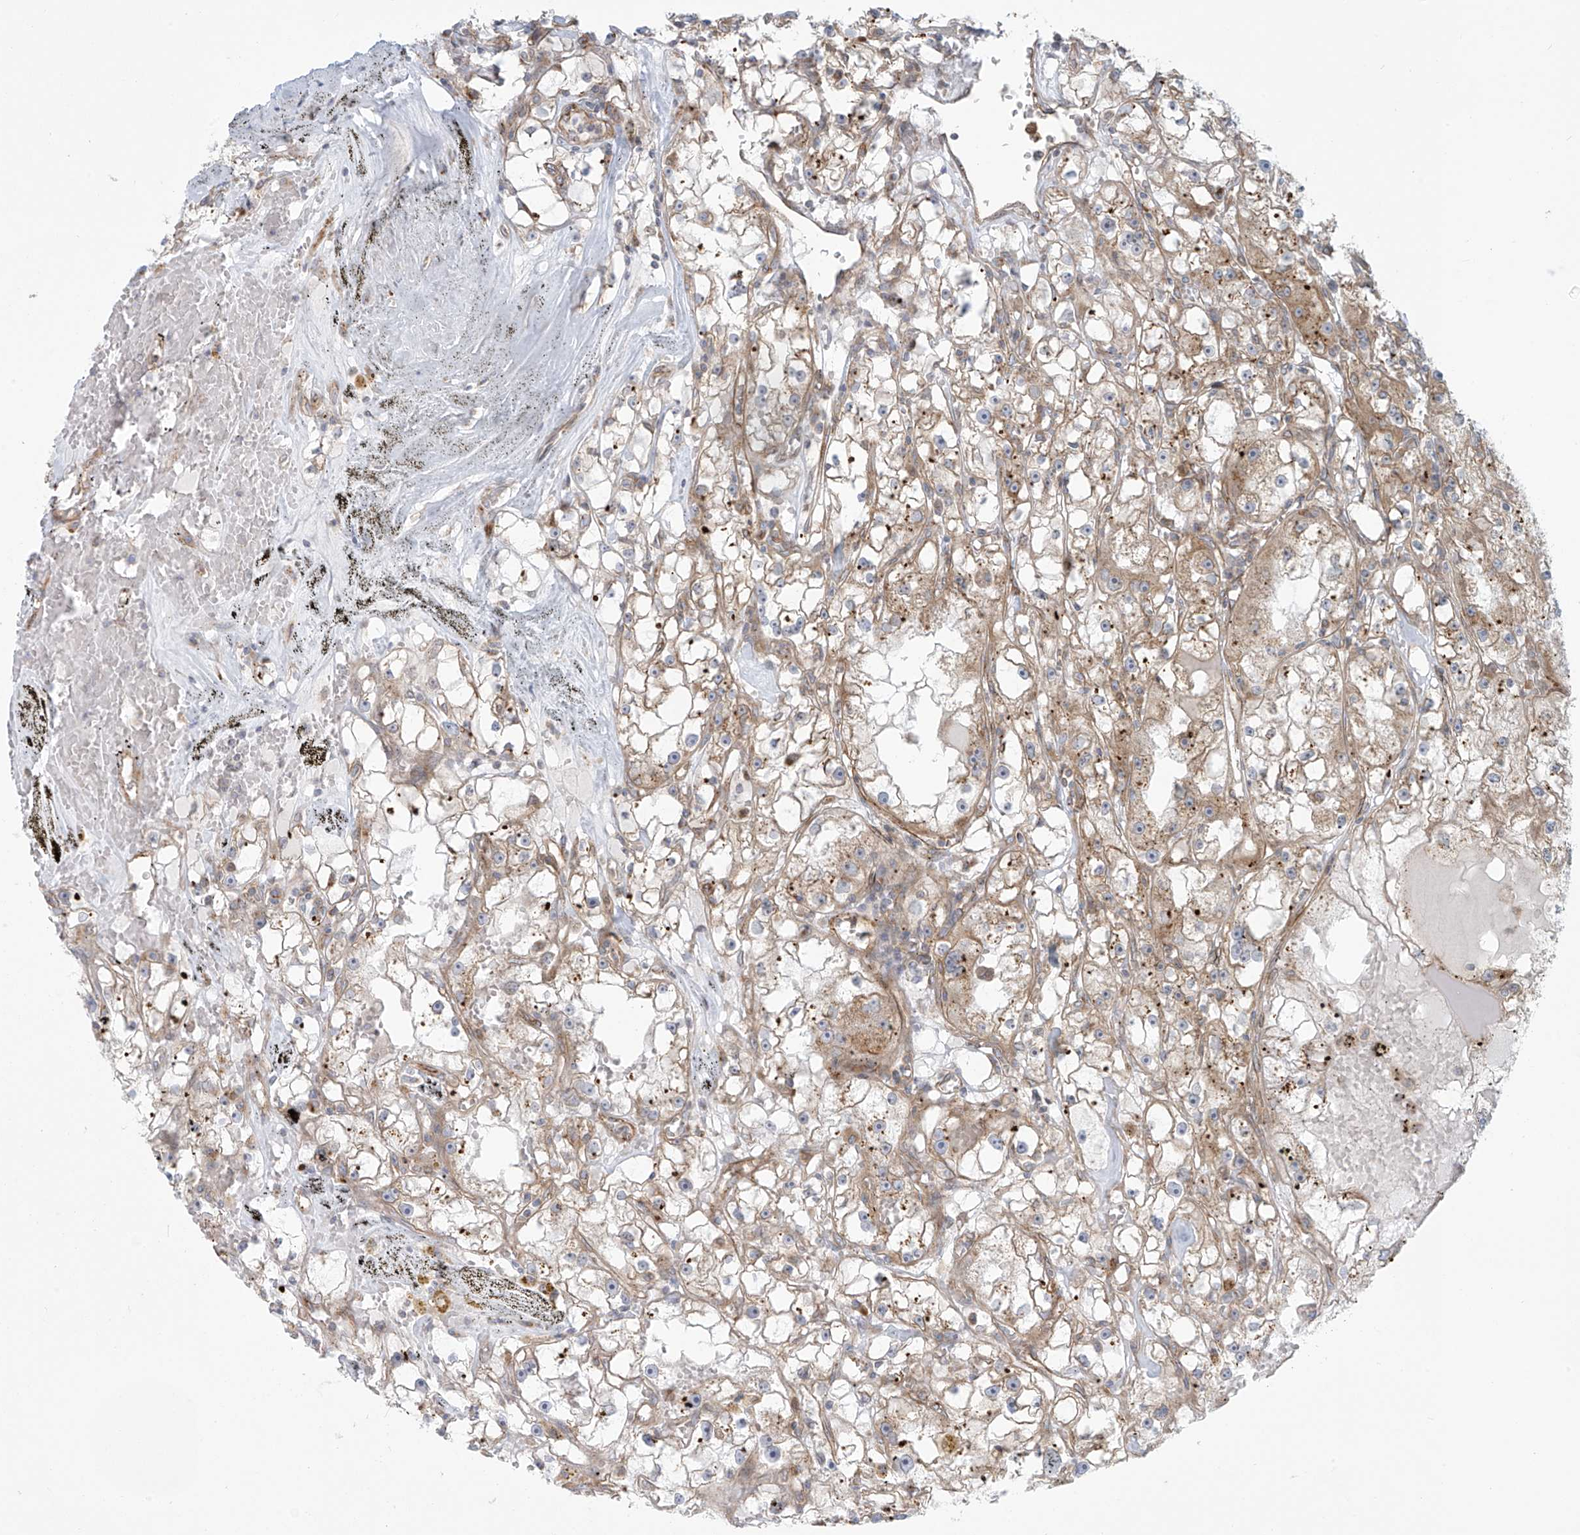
{"staining": {"intensity": "weak", "quantity": "<25%", "location": "cytoplasmic/membranous"}, "tissue": "renal cancer", "cell_type": "Tumor cells", "image_type": "cancer", "snomed": [{"axis": "morphology", "description": "Adenocarcinoma, NOS"}, {"axis": "topography", "description": "Kidney"}], "caption": "Human renal cancer stained for a protein using immunohistochemistry demonstrates no positivity in tumor cells.", "gene": "LZTS3", "patient": {"sex": "male", "age": 56}}